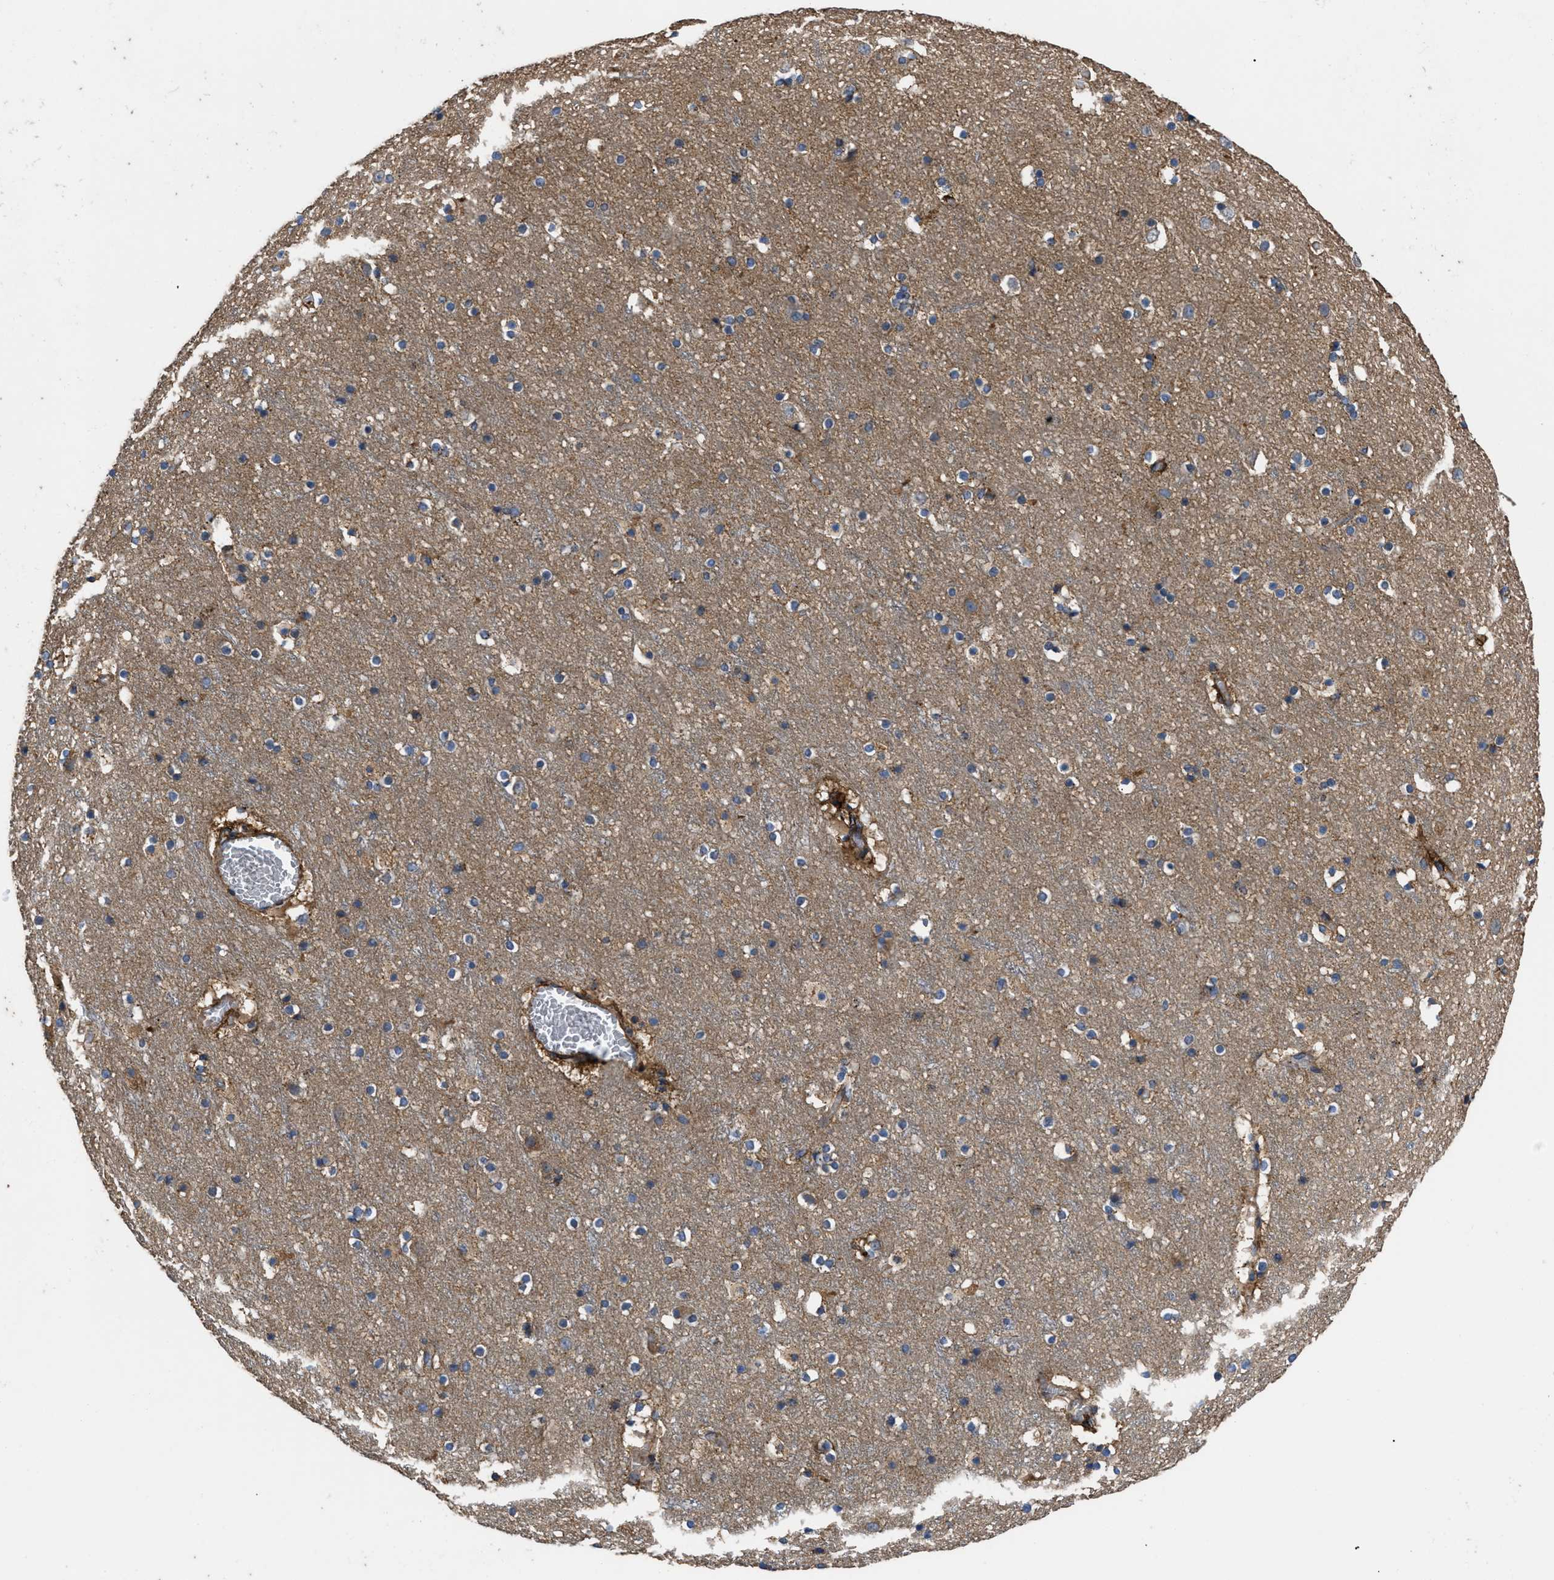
{"staining": {"intensity": "moderate", "quantity": ">75%", "location": "cytoplasmic/membranous"}, "tissue": "cerebral cortex", "cell_type": "Endothelial cells", "image_type": "normal", "snomed": [{"axis": "morphology", "description": "Normal tissue, NOS"}, {"axis": "topography", "description": "Cerebral cortex"}], "caption": "This is a micrograph of immunohistochemistry staining of normal cerebral cortex, which shows moderate staining in the cytoplasmic/membranous of endothelial cells.", "gene": "NT5E", "patient": {"sex": "male", "age": 45}}